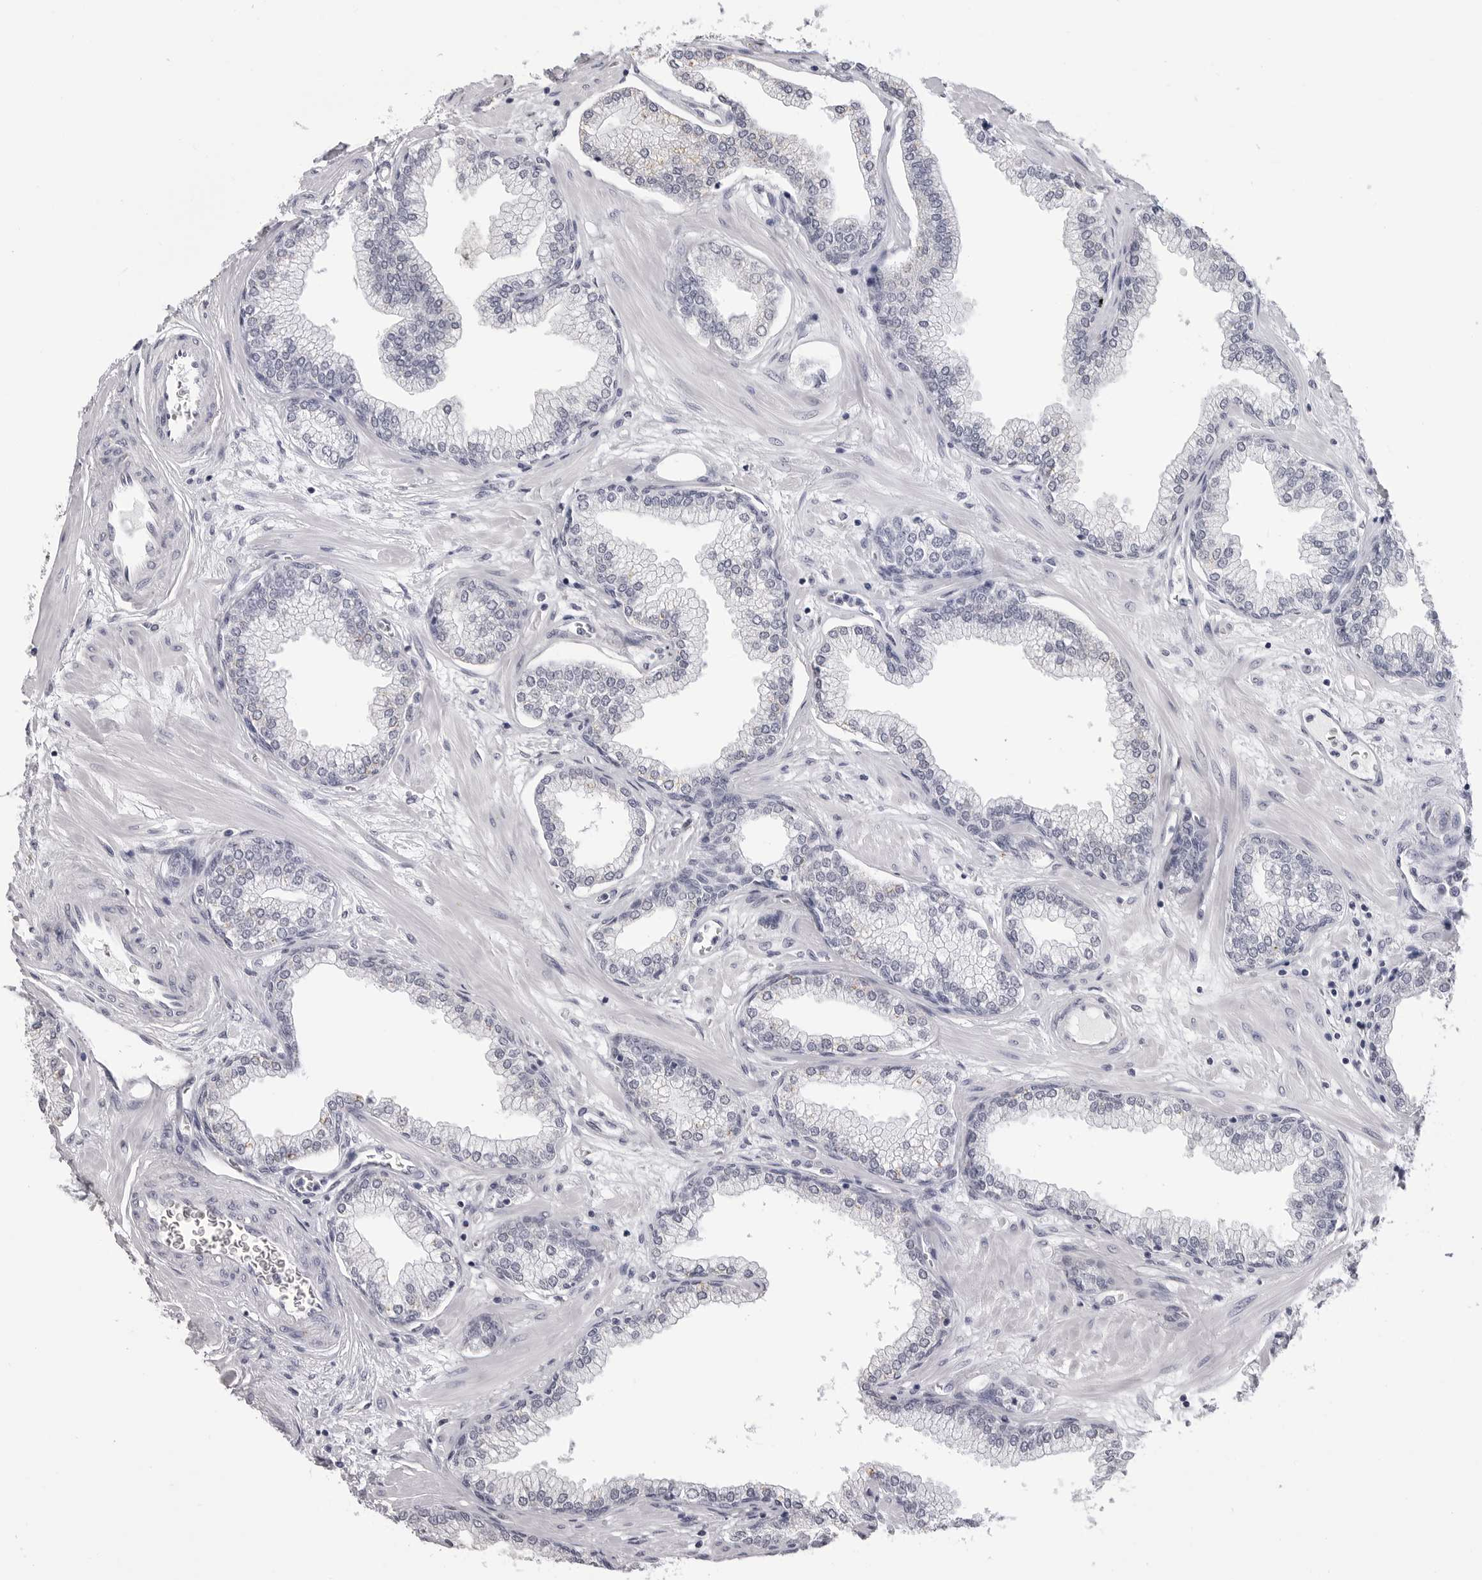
{"staining": {"intensity": "negative", "quantity": "none", "location": "none"}, "tissue": "prostate", "cell_type": "Glandular cells", "image_type": "normal", "snomed": [{"axis": "morphology", "description": "Normal tissue, NOS"}, {"axis": "morphology", "description": "Urothelial carcinoma, Low grade"}, {"axis": "topography", "description": "Urinary bladder"}, {"axis": "topography", "description": "Prostate"}], "caption": "The immunohistochemistry image has no significant expression in glandular cells of prostate.", "gene": "LGALS4", "patient": {"sex": "male", "age": 60}}